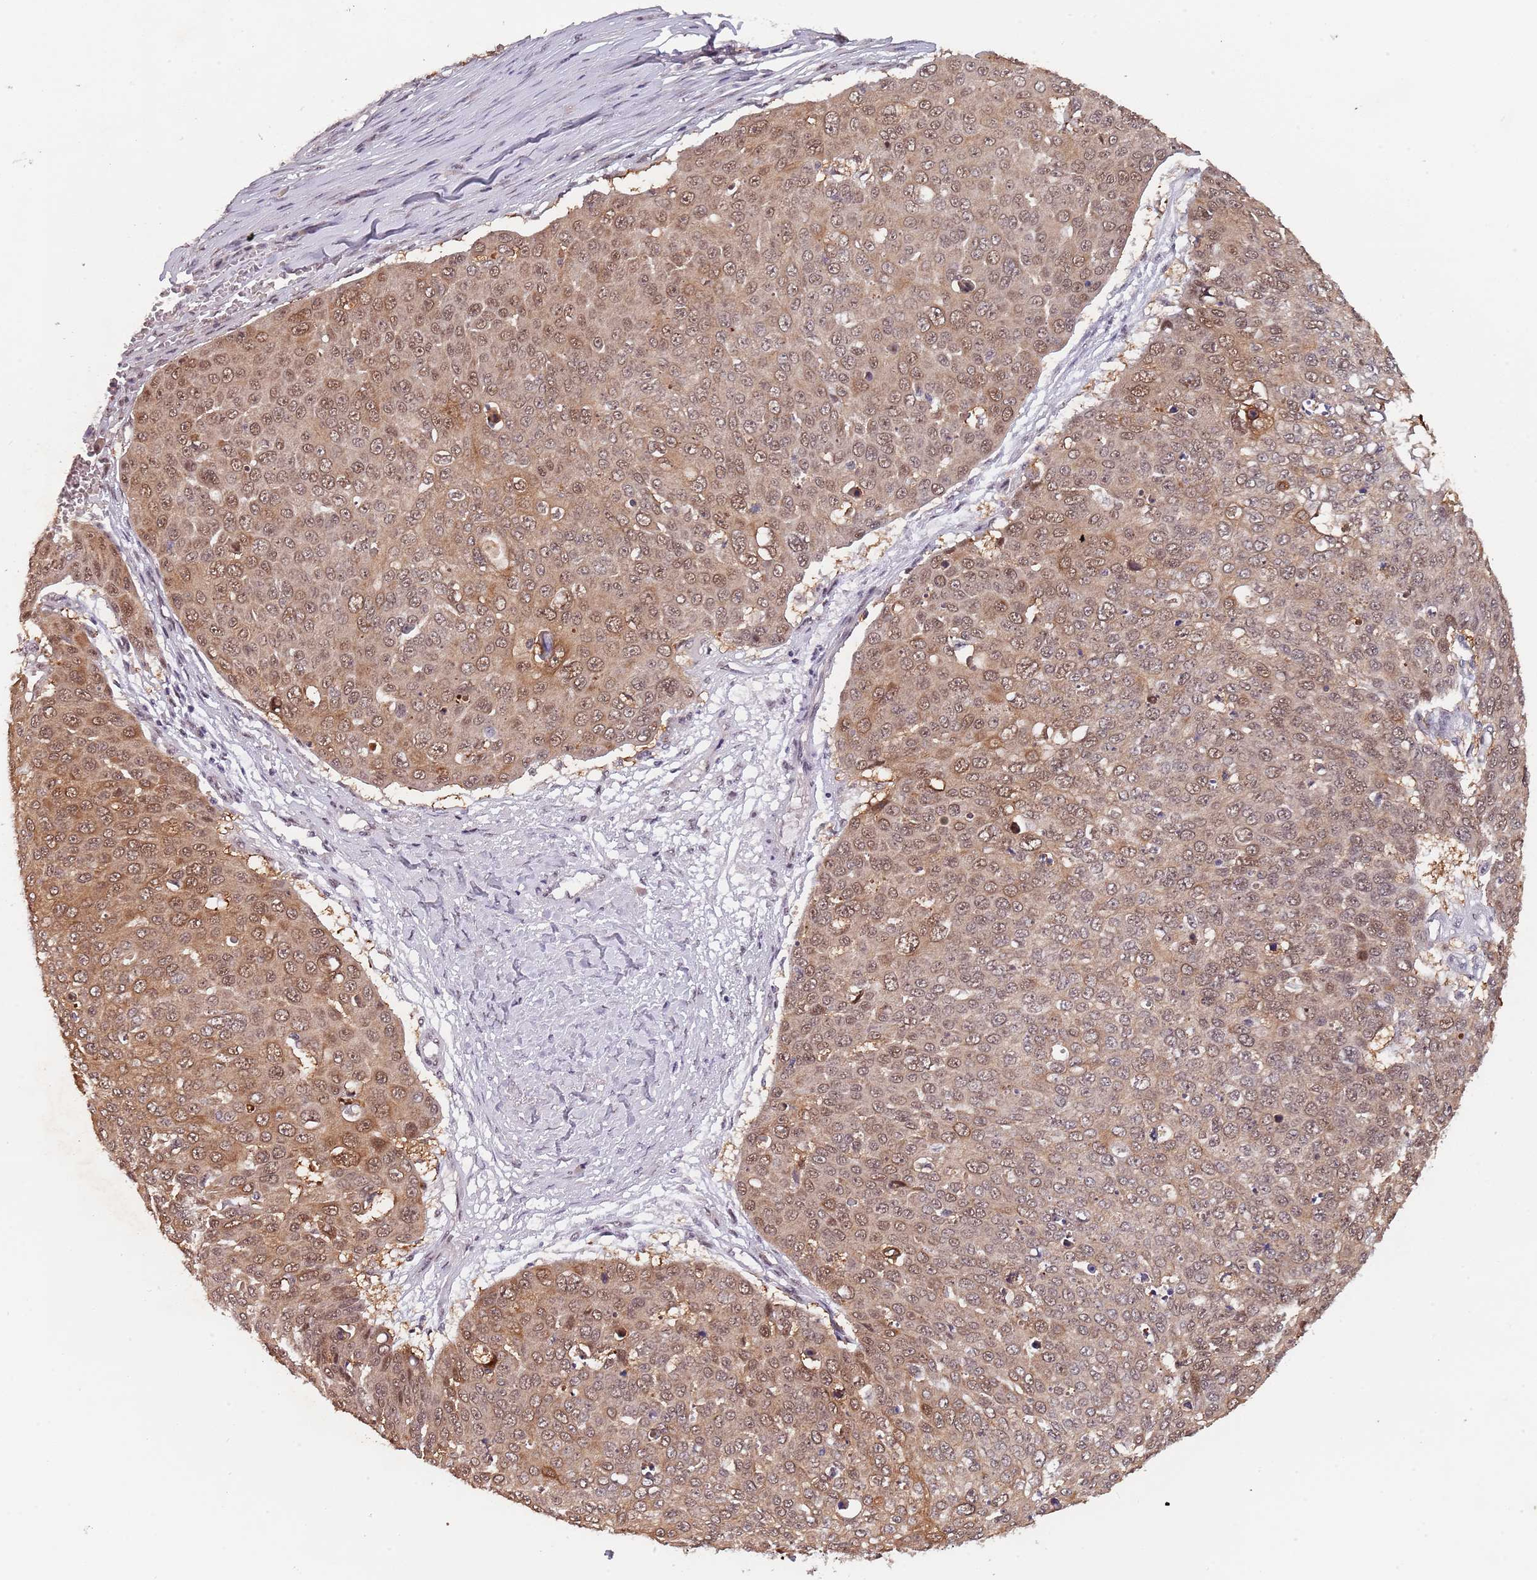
{"staining": {"intensity": "moderate", "quantity": ">75%", "location": "cytoplasmic/membranous,nuclear"}, "tissue": "skin cancer", "cell_type": "Tumor cells", "image_type": "cancer", "snomed": [{"axis": "morphology", "description": "Squamous cell carcinoma, NOS"}, {"axis": "topography", "description": "Skin"}], "caption": "Skin cancer (squamous cell carcinoma) was stained to show a protein in brown. There is medium levels of moderate cytoplasmic/membranous and nuclear staining in about >75% of tumor cells. (DAB IHC with brightfield microscopy, high magnification).", "gene": "CIZ1", "patient": {"sex": "male", "age": 71}}